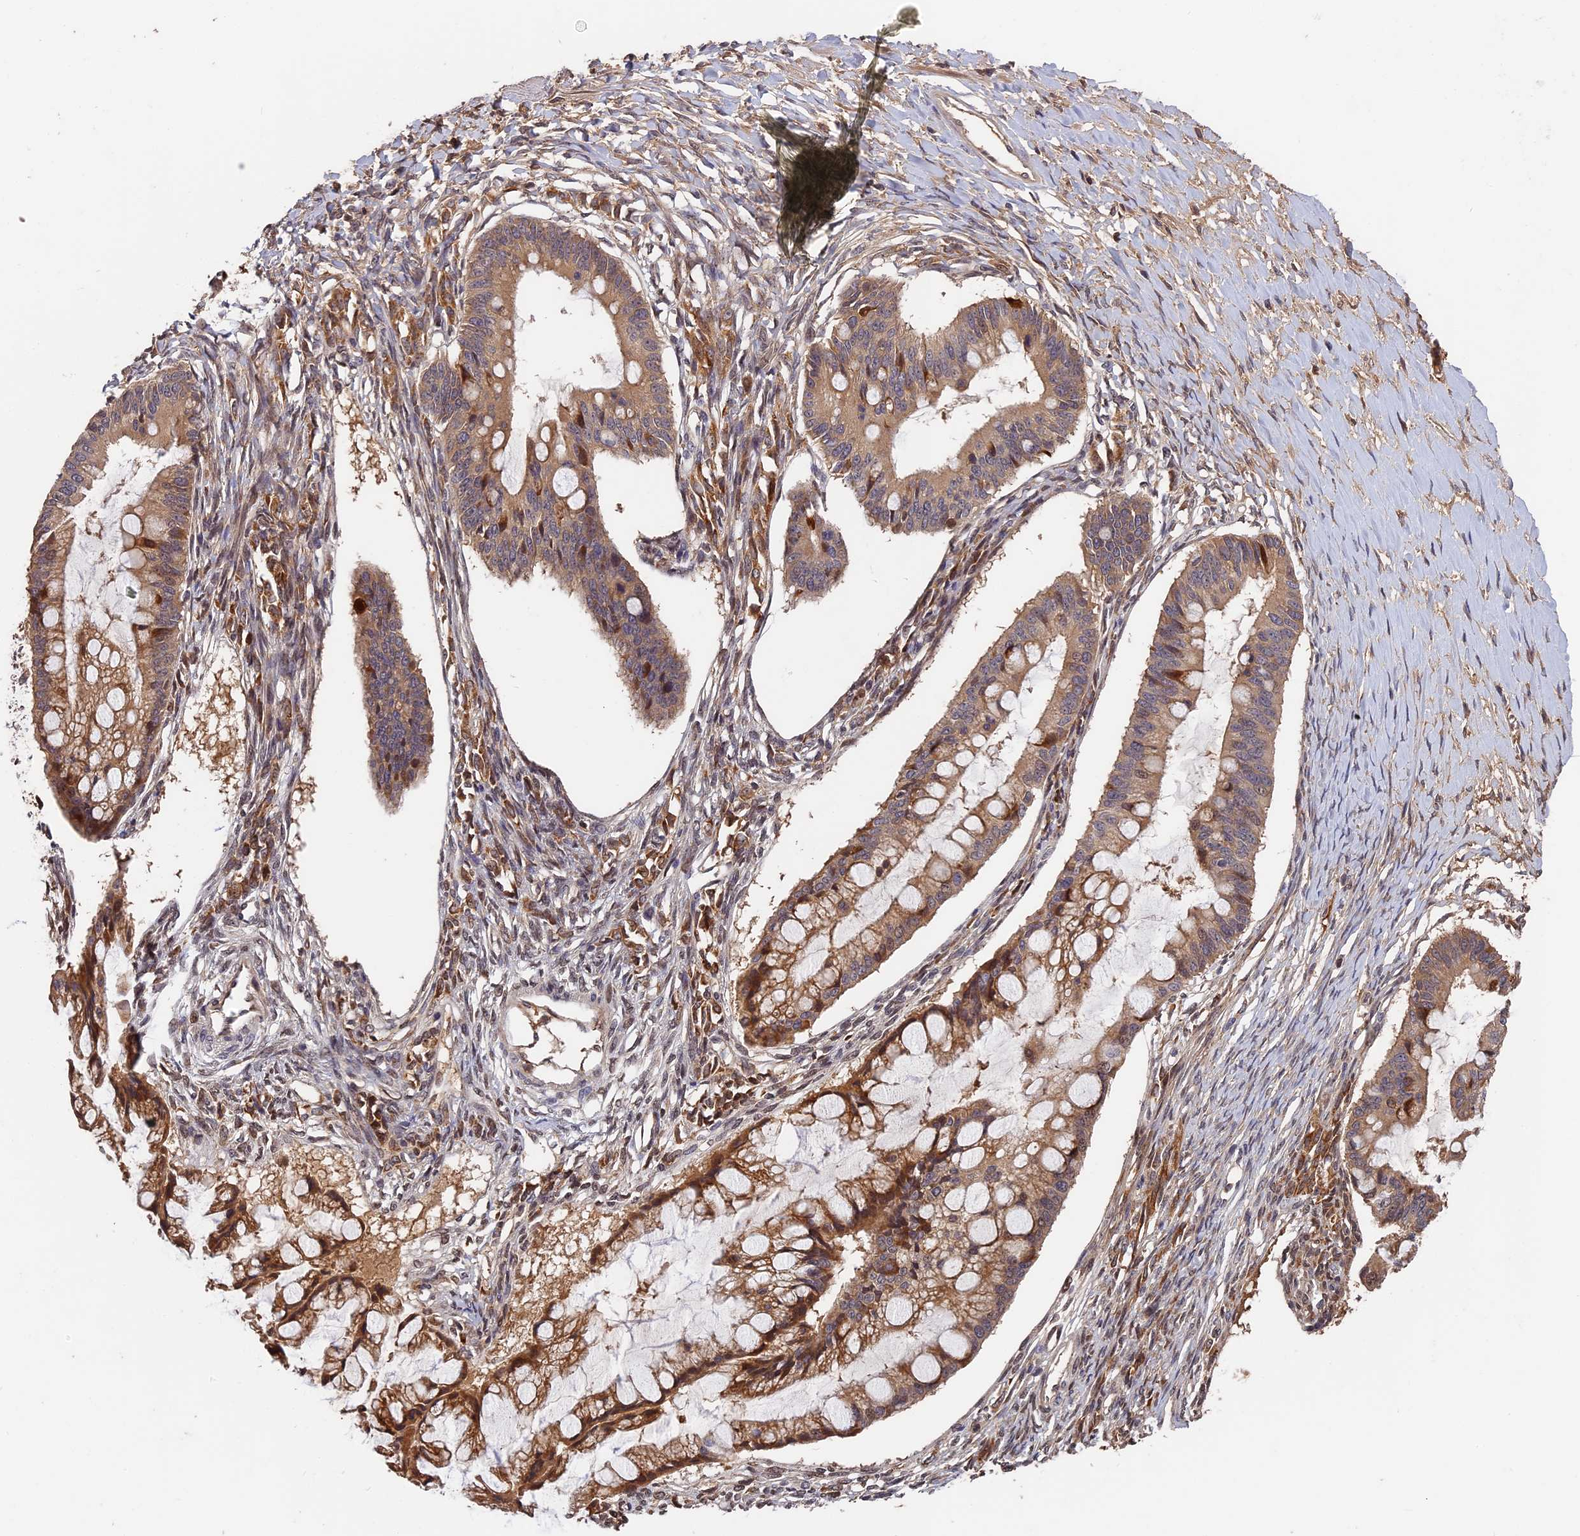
{"staining": {"intensity": "moderate", "quantity": ">75%", "location": "cytoplasmic/membranous"}, "tissue": "ovarian cancer", "cell_type": "Tumor cells", "image_type": "cancer", "snomed": [{"axis": "morphology", "description": "Cystadenocarcinoma, mucinous, NOS"}, {"axis": "topography", "description": "Ovary"}], "caption": "A high-resolution image shows immunohistochemistry (IHC) staining of ovarian cancer (mucinous cystadenocarcinoma), which reveals moderate cytoplasmic/membranous expression in approximately >75% of tumor cells.", "gene": "ITIH1", "patient": {"sex": "female", "age": 73}}